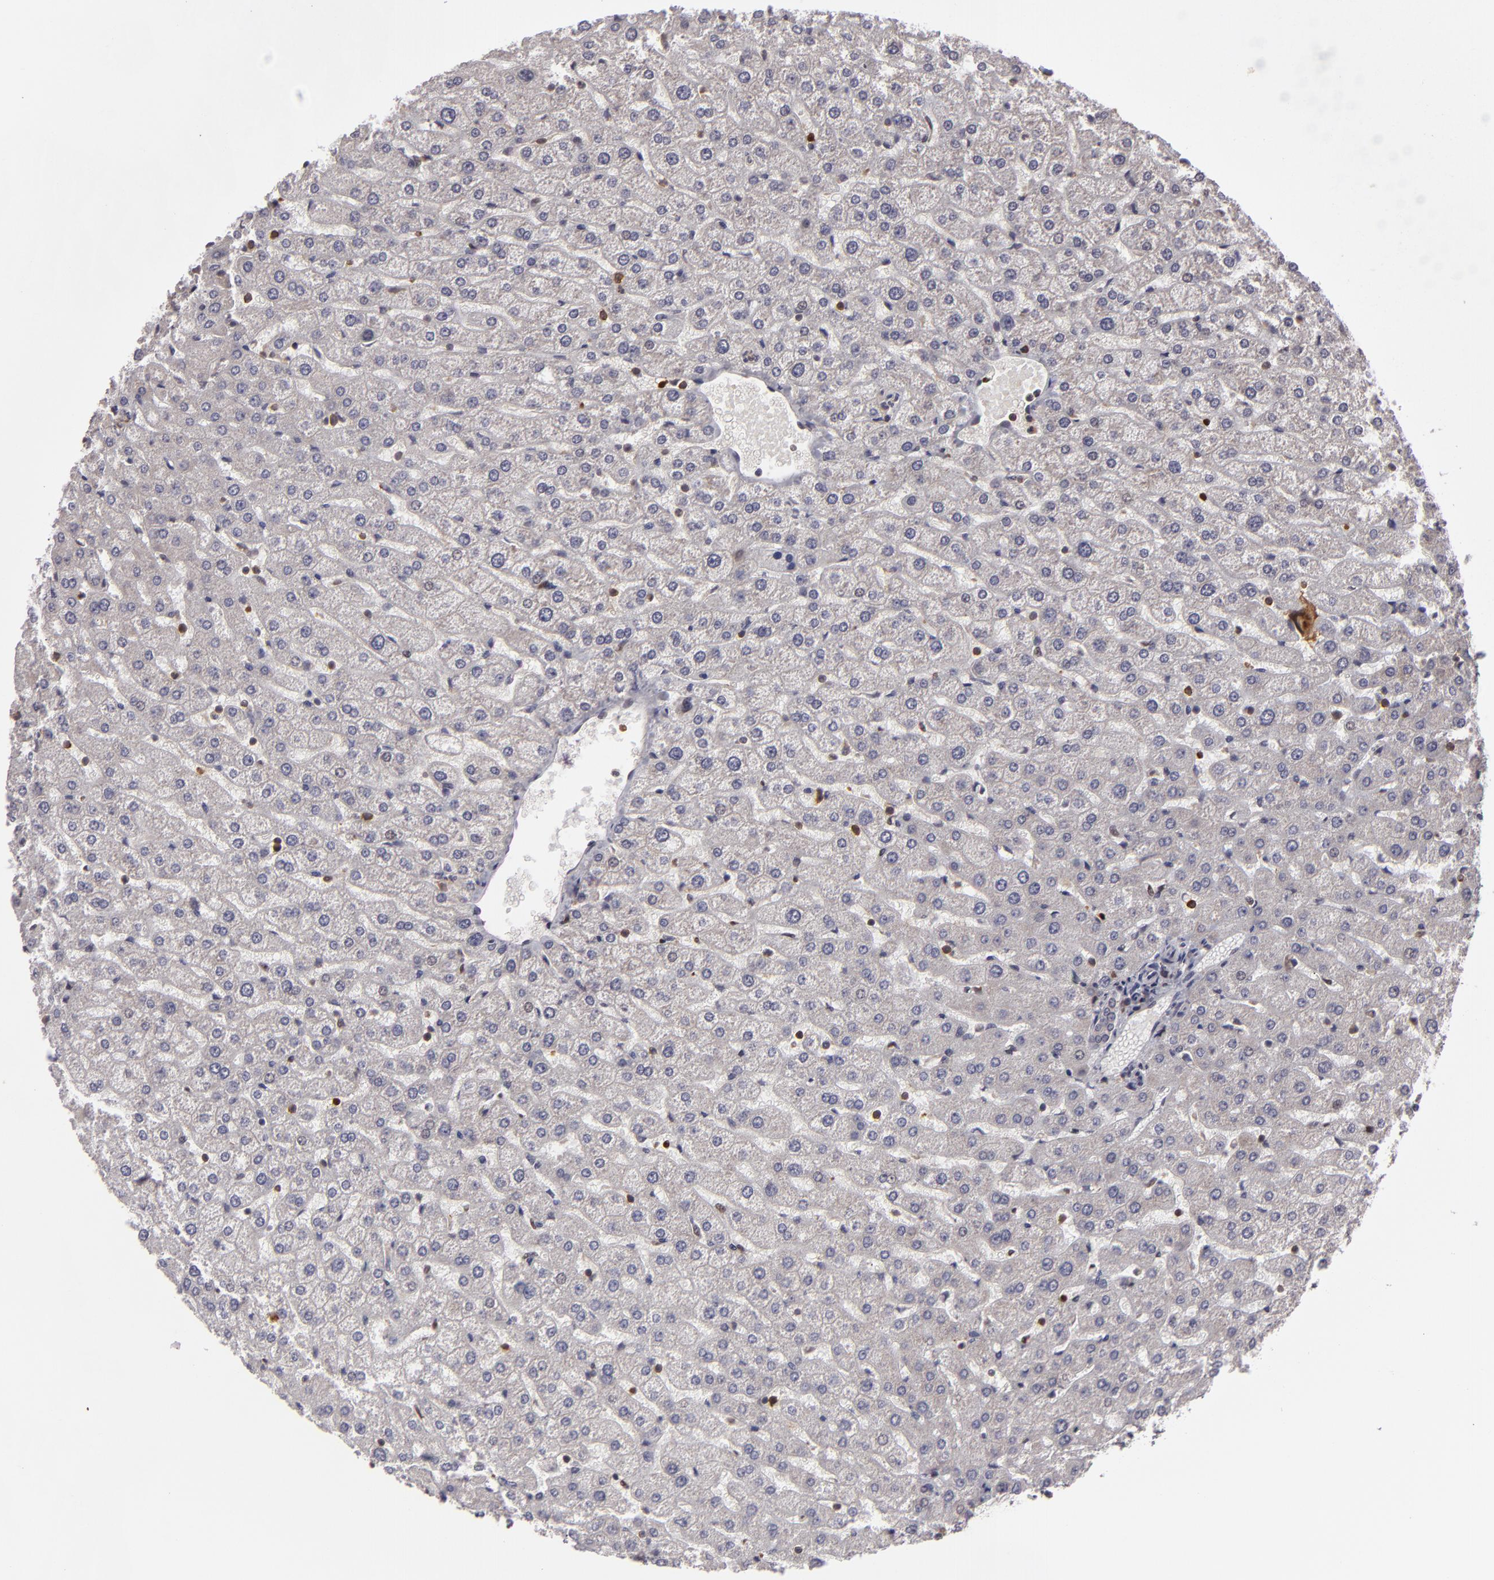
{"staining": {"intensity": "negative", "quantity": "none", "location": "none"}, "tissue": "liver", "cell_type": "Cholangiocytes", "image_type": "normal", "snomed": [{"axis": "morphology", "description": "Normal tissue, NOS"}, {"axis": "morphology", "description": "Fibrosis, NOS"}, {"axis": "topography", "description": "Liver"}], "caption": "The photomicrograph shows no staining of cholangiocytes in unremarkable liver.", "gene": "MAPK3", "patient": {"sex": "female", "age": 29}}